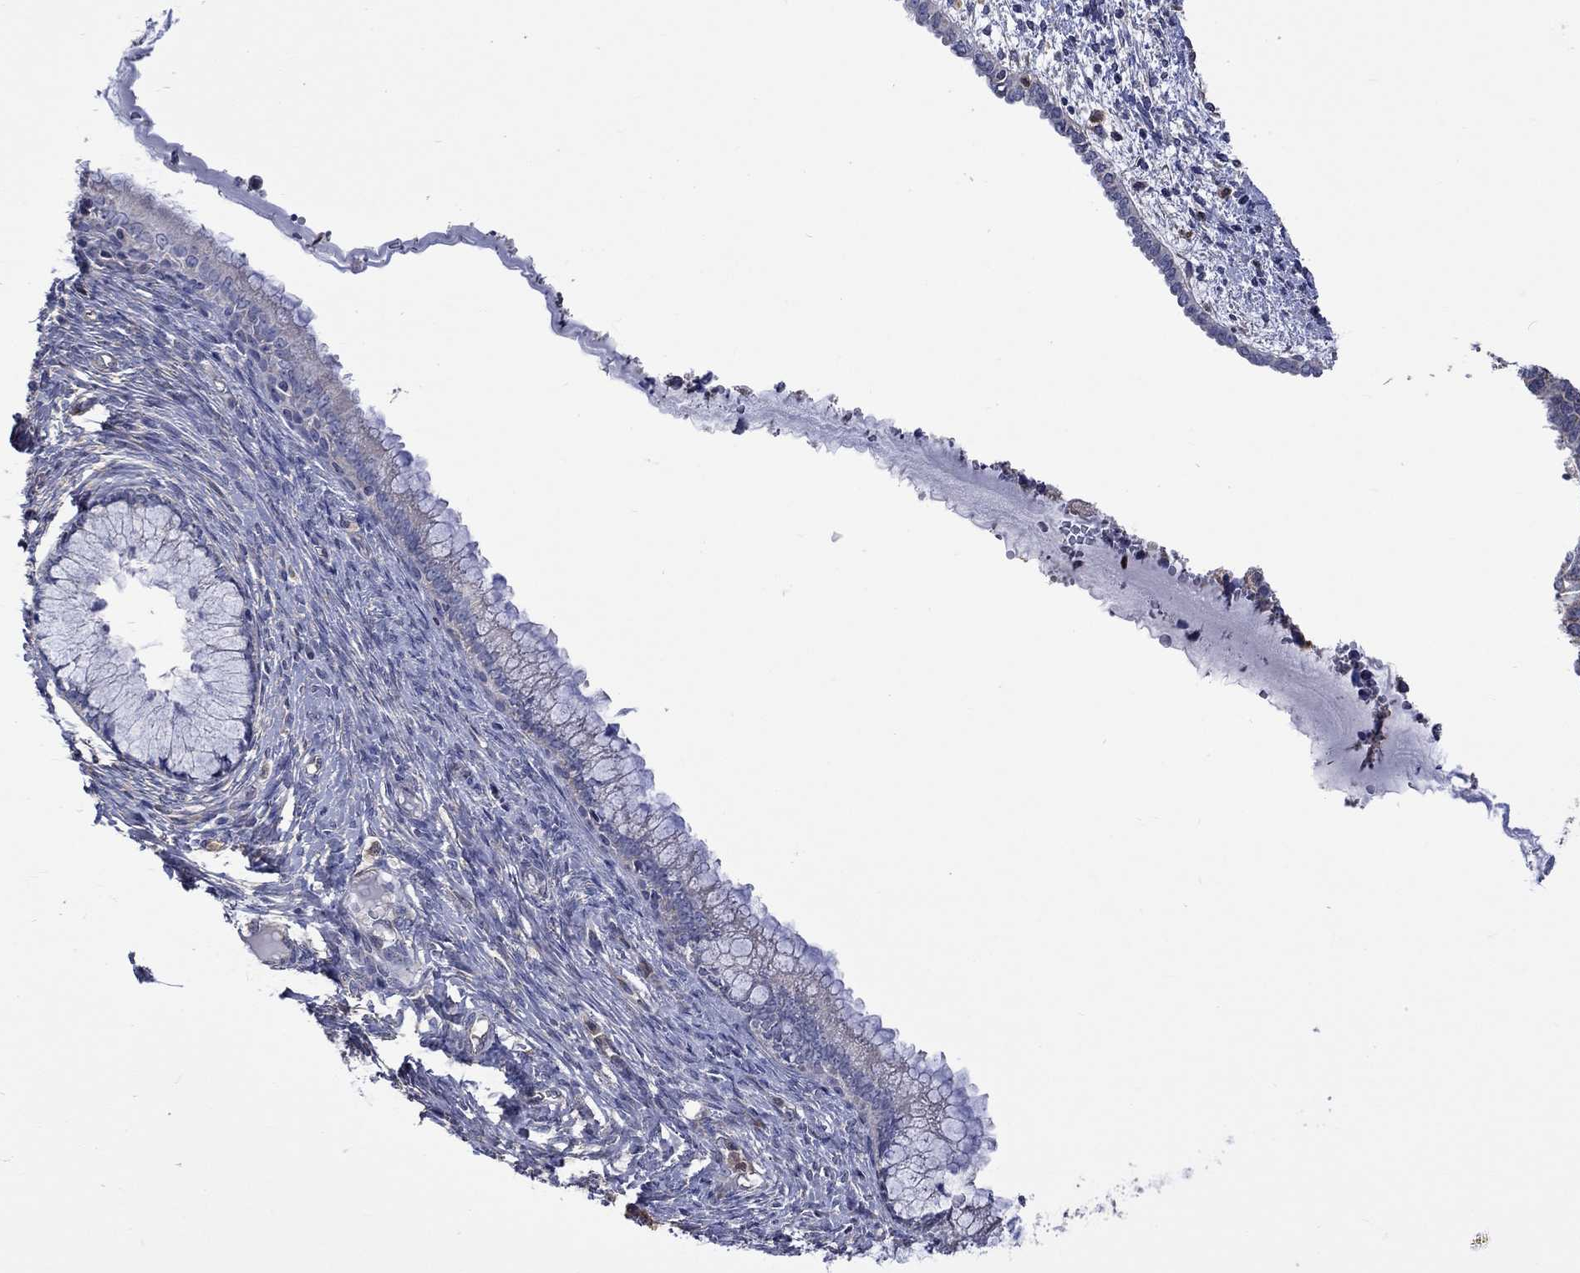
{"staining": {"intensity": "negative", "quantity": "none", "location": "none"}, "tissue": "cervical cancer", "cell_type": "Tumor cells", "image_type": "cancer", "snomed": [{"axis": "morphology", "description": "Squamous cell carcinoma, NOS"}, {"axis": "topography", "description": "Cervix"}], "caption": "The immunohistochemistry (IHC) micrograph has no significant positivity in tumor cells of squamous cell carcinoma (cervical) tissue.", "gene": "CAMKK2", "patient": {"sex": "female", "age": 63}}